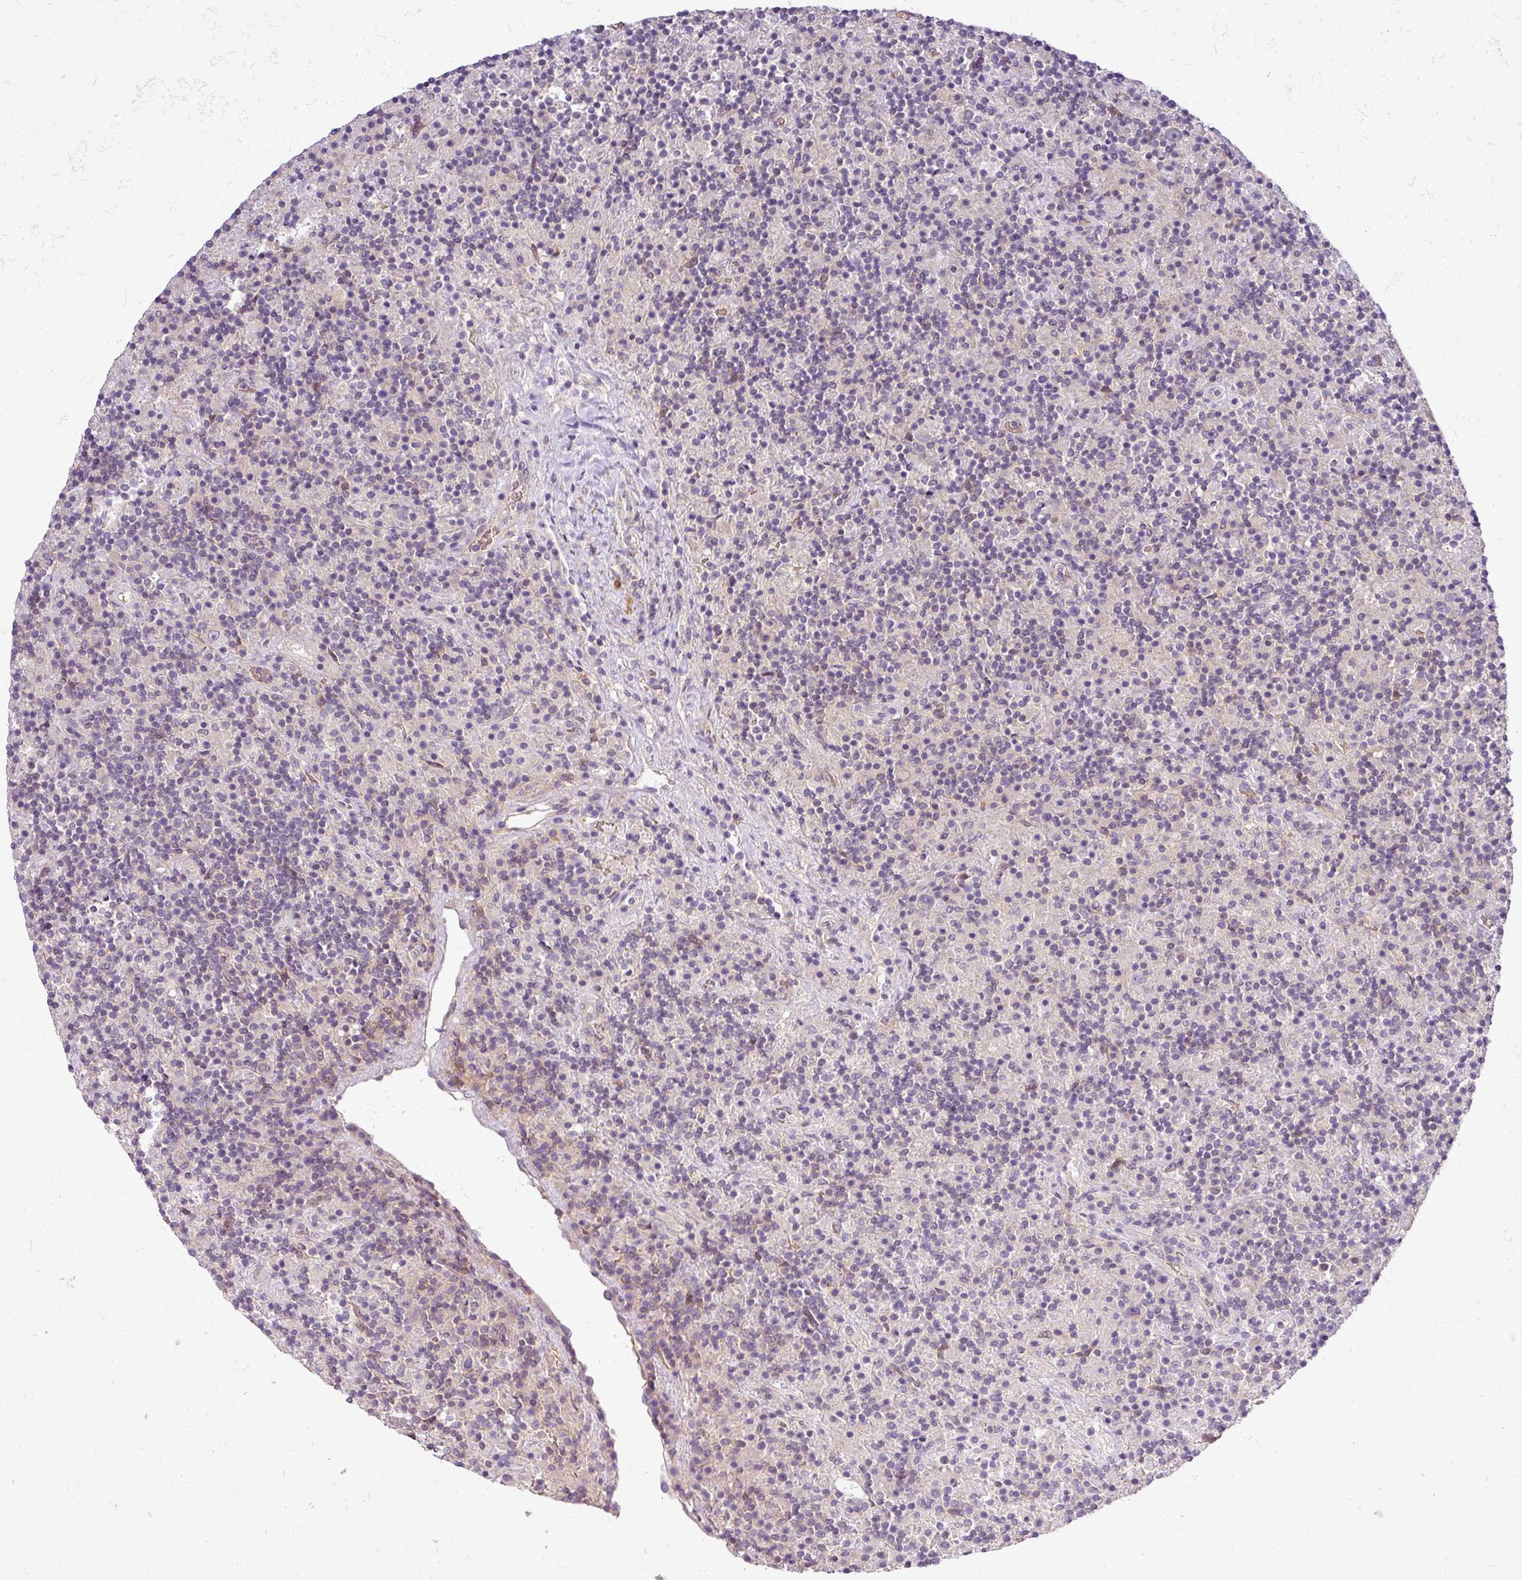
{"staining": {"intensity": "negative", "quantity": "none", "location": "none"}, "tissue": "lymphoma", "cell_type": "Tumor cells", "image_type": "cancer", "snomed": [{"axis": "morphology", "description": "Hodgkin's disease, NOS"}, {"axis": "topography", "description": "Lymph node"}], "caption": "Human lymphoma stained for a protein using IHC exhibits no positivity in tumor cells.", "gene": "ADH5", "patient": {"sex": "male", "age": 70}}